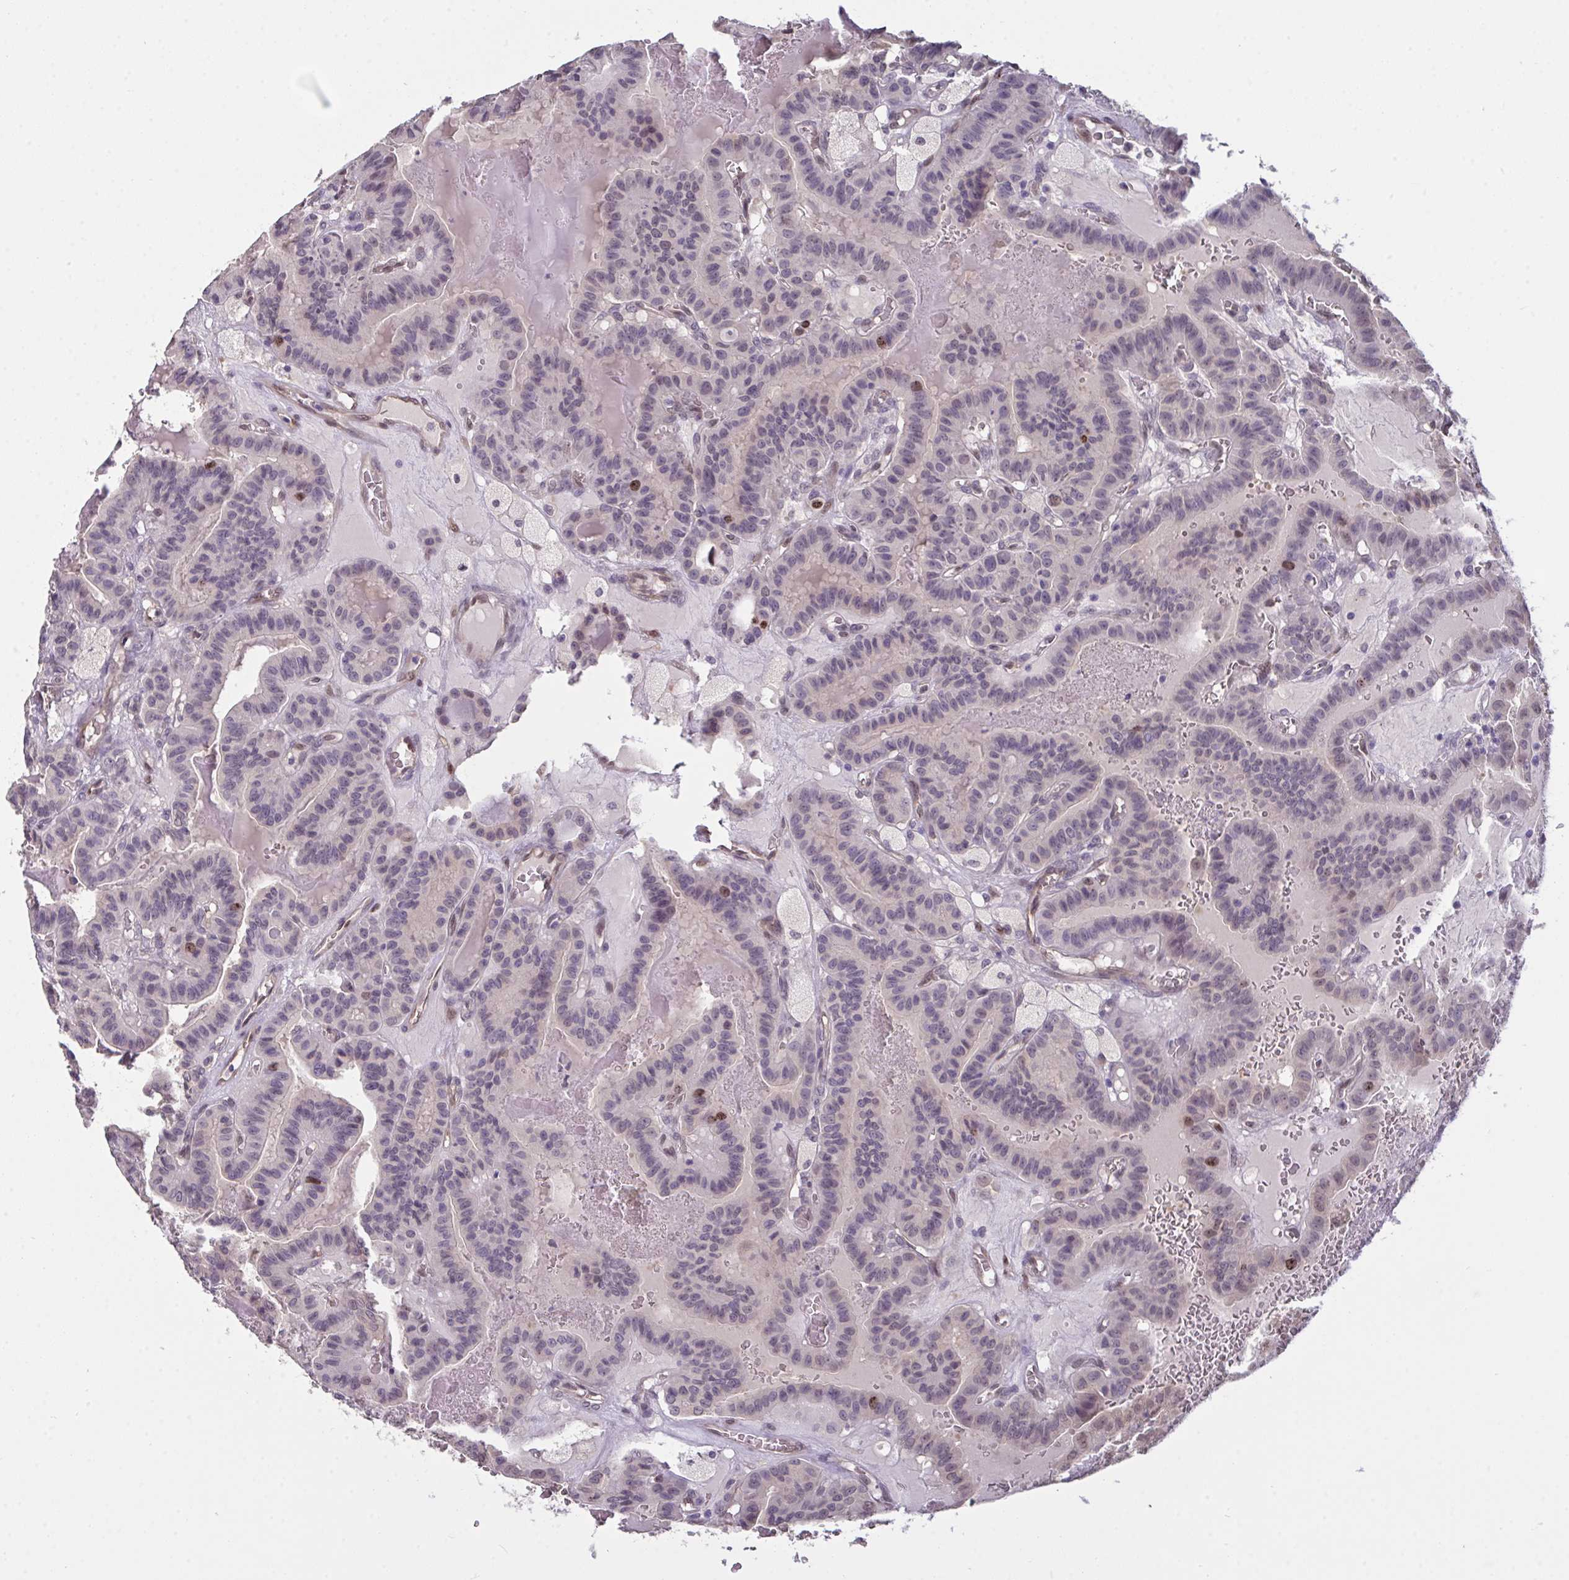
{"staining": {"intensity": "strong", "quantity": "<25%", "location": "nuclear"}, "tissue": "thyroid cancer", "cell_type": "Tumor cells", "image_type": "cancer", "snomed": [{"axis": "morphology", "description": "Papillary adenocarcinoma, NOS"}, {"axis": "topography", "description": "Thyroid gland"}], "caption": "Human thyroid cancer stained with a protein marker displays strong staining in tumor cells.", "gene": "SETD7", "patient": {"sex": "male", "age": 87}}